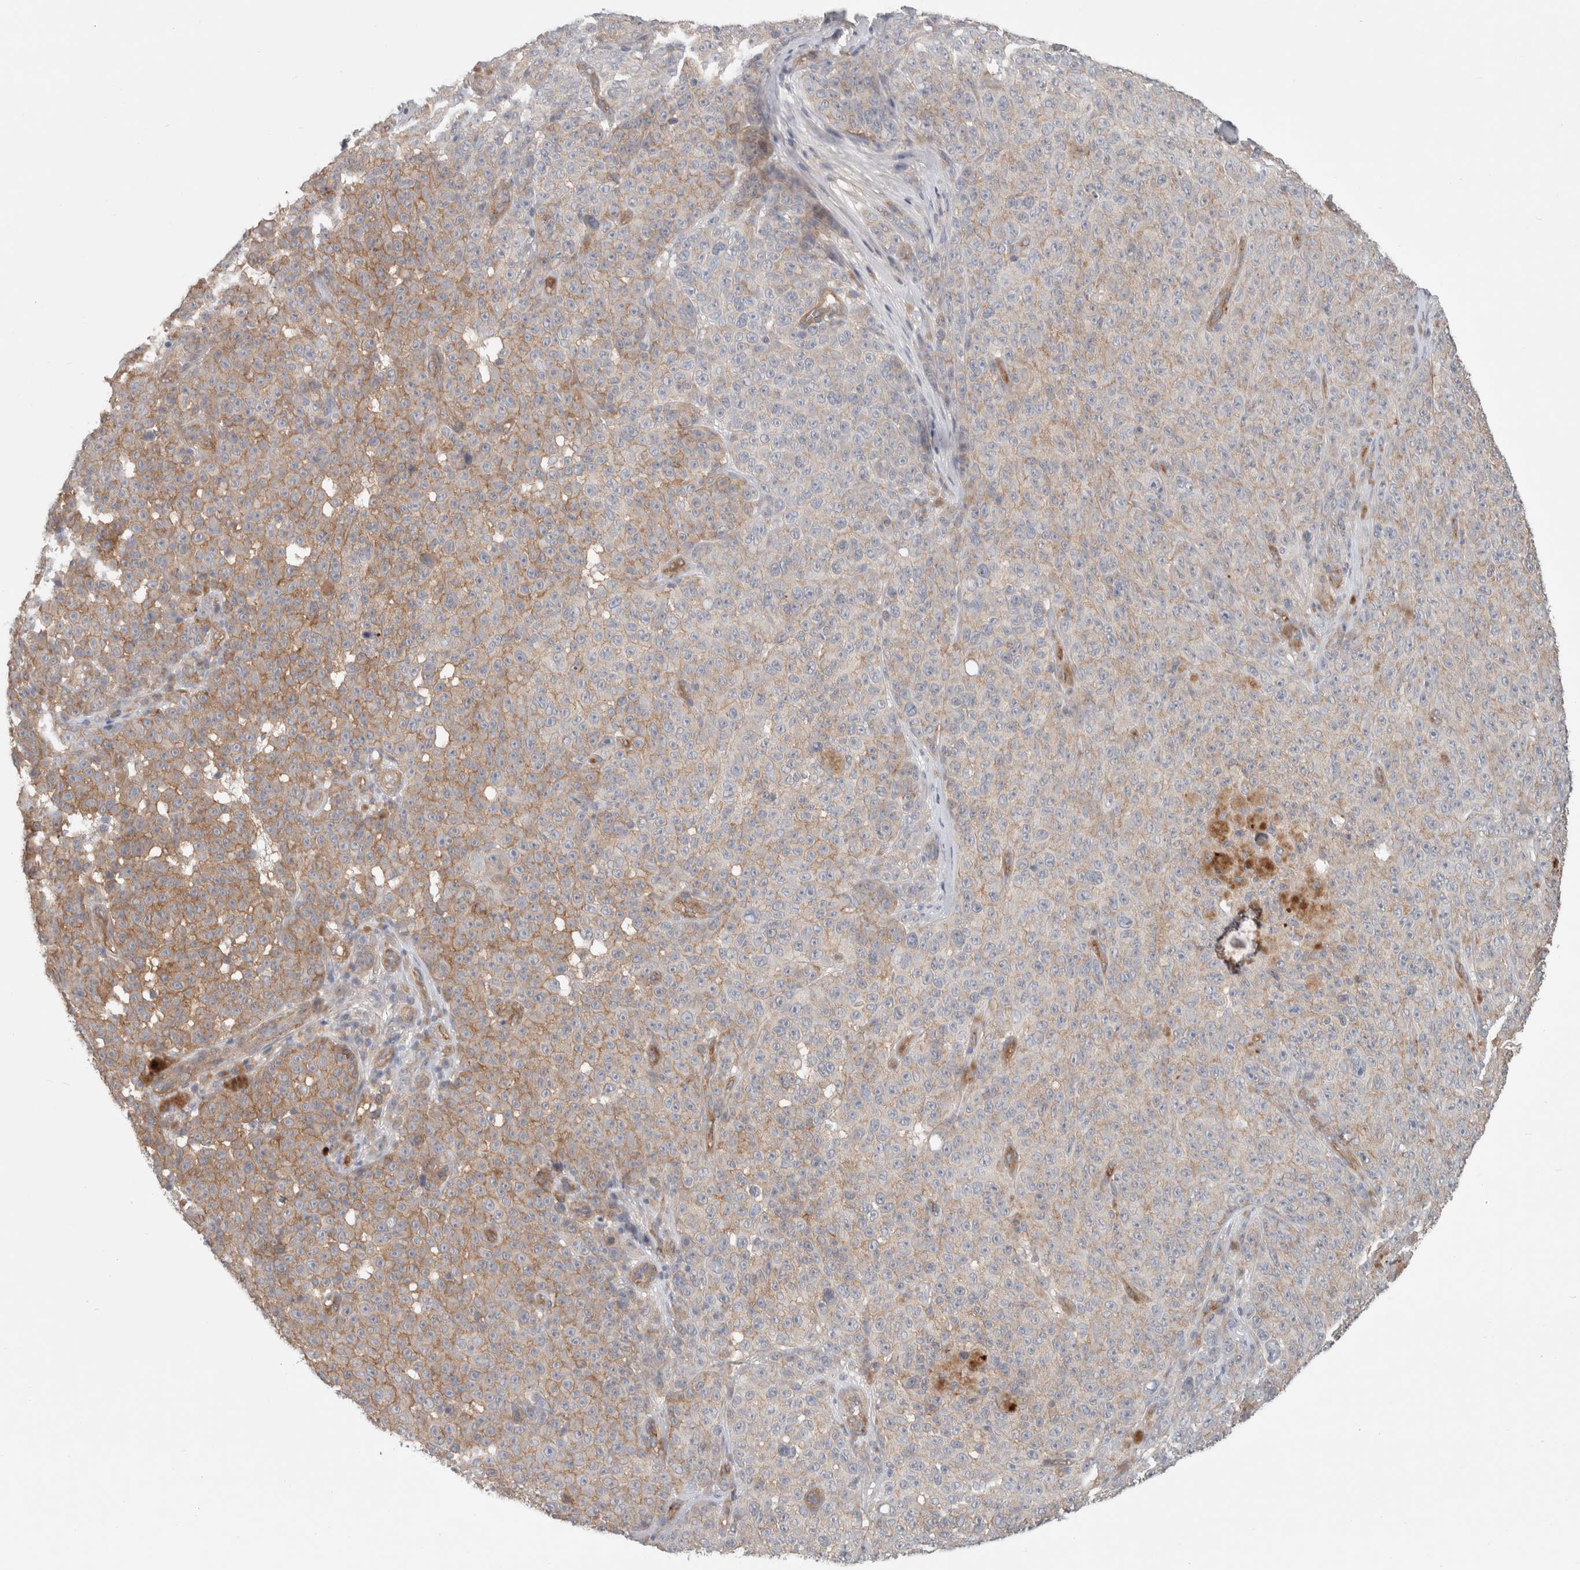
{"staining": {"intensity": "moderate", "quantity": "25%-75%", "location": "cytoplasmic/membranous"}, "tissue": "melanoma", "cell_type": "Tumor cells", "image_type": "cancer", "snomed": [{"axis": "morphology", "description": "Malignant melanoma, NOS"}, {"axis": "topography", "description": "Skin"}], "caption": "Tumor cells display medium levels of moderate cytoplasmic/membranous expression in approximately 25%-75% of cells in melanoma.", "gene": "RASAL2", "patient": {"sex": "female", "age": 82}}